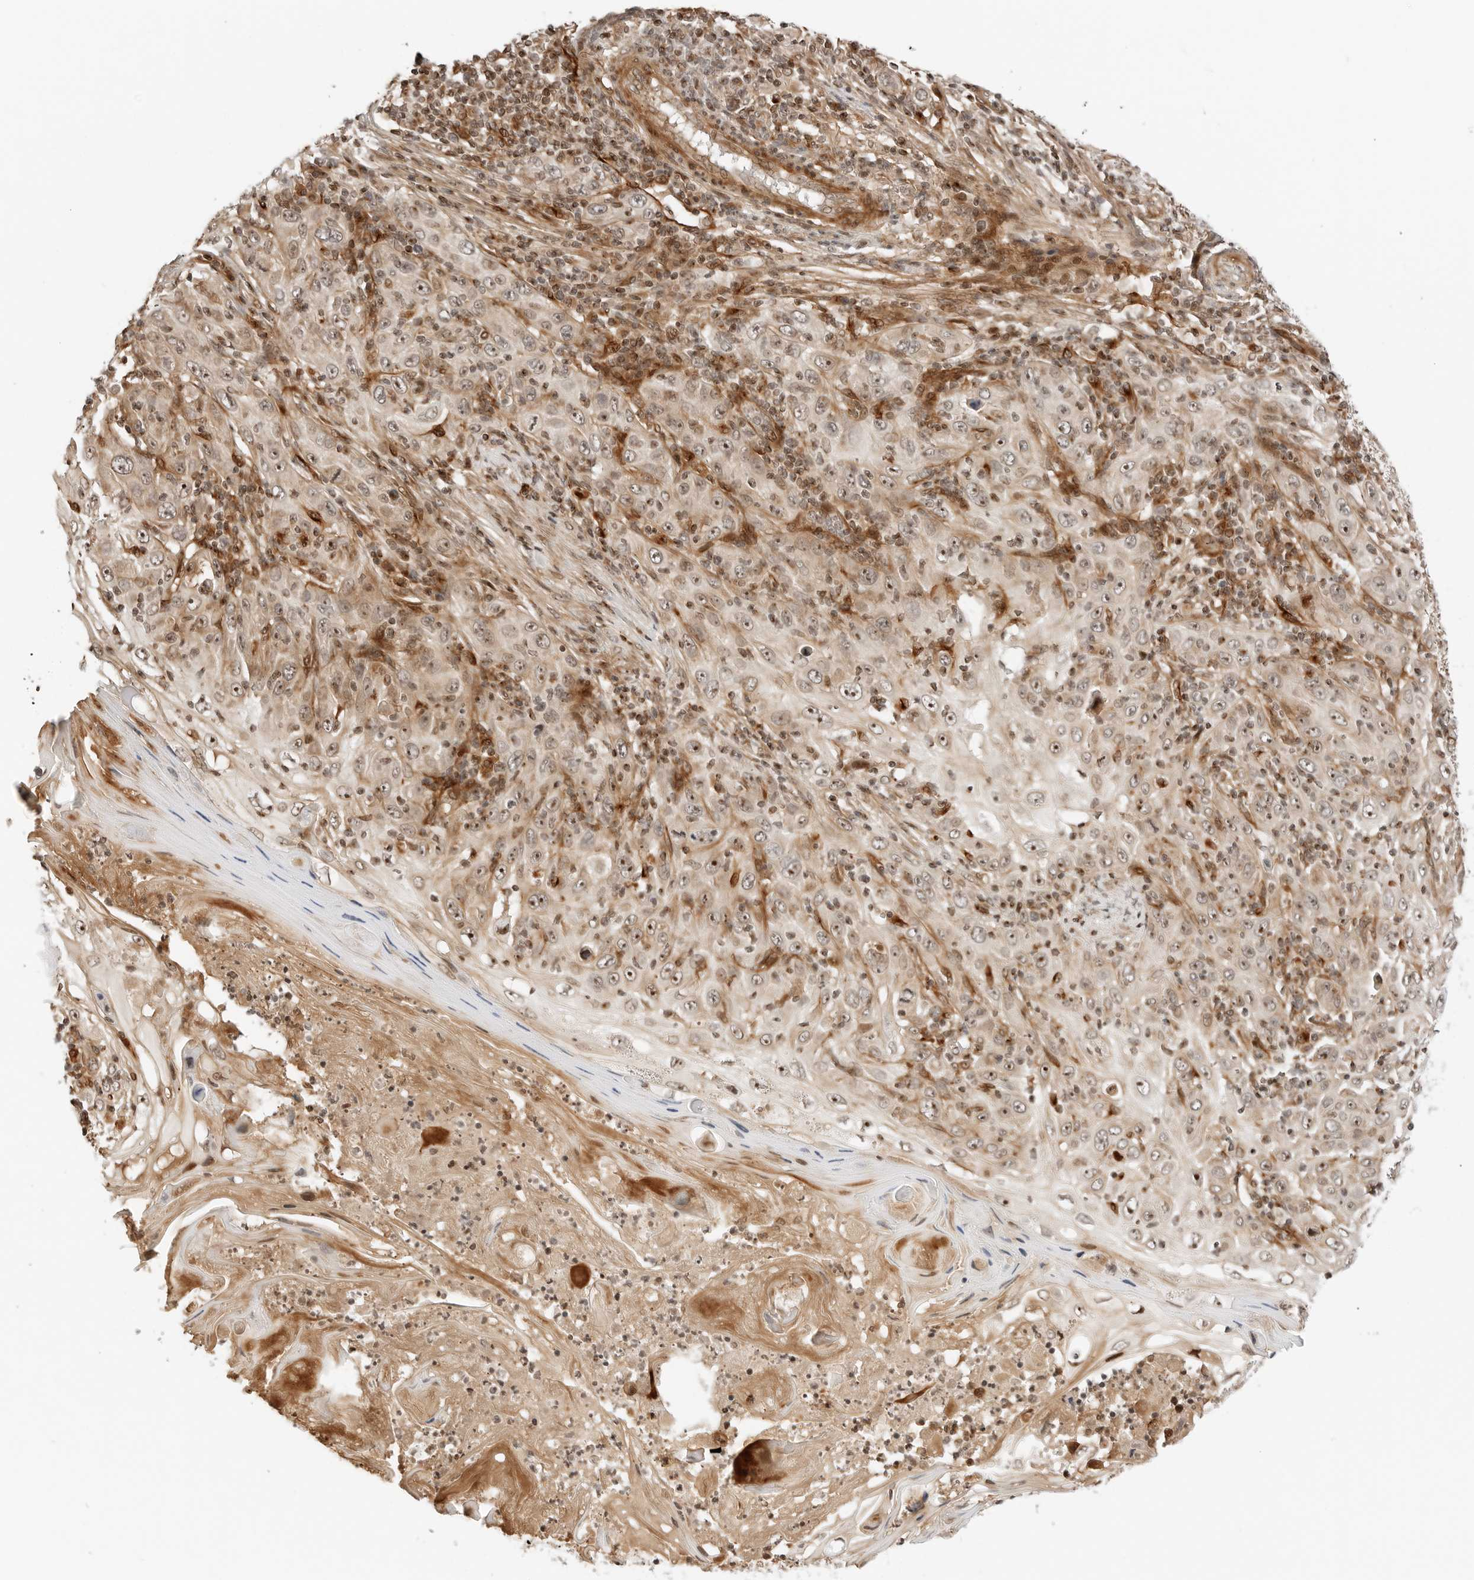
{"staining": {"intensity": "moderate", "quantity": ">75%", "location": "cytoplasmic/membranous,nuclear"}, "tissue": "skin cancer", "cell_type": "Tumor cells", "image_type": "cancer", "snomed": [{"axis": "morphology", "description": "Squamous cell carcinoma, NOS"}, {"axis": "topography", "description": "Skin"}], "caption": "This histopathology image exhibits skin cancer (squamous cell carcinoma) stained with immunohistochemistry (IHC) to label a protein in brown. The cytoplasmic/membranous and nuclear of tumor cells show moderate positivity for the protein. Nuclei are counter-stained blue.", "gene": "GEM", "patient": {"sex": "female", "age": 88}}